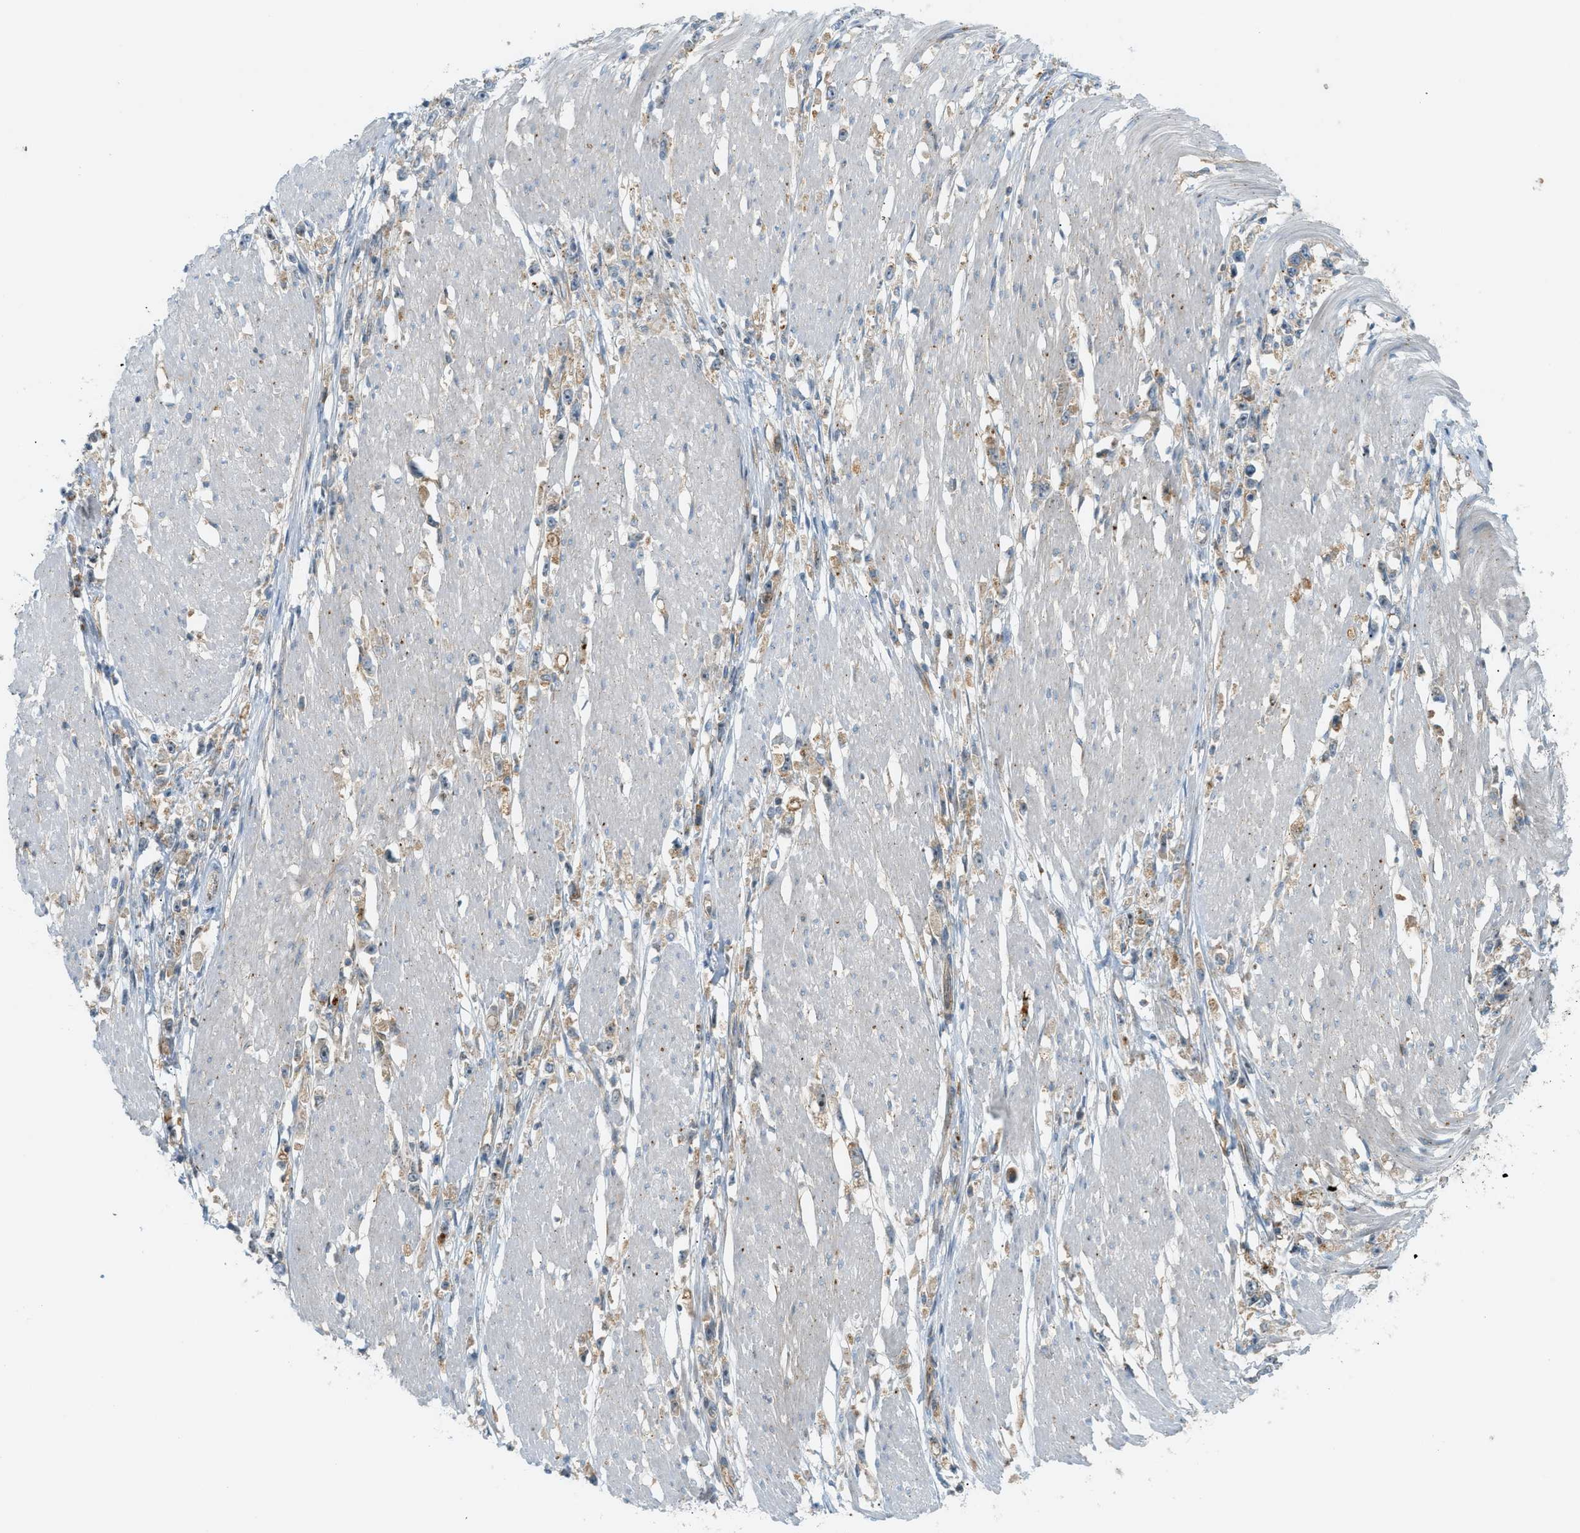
{"staining": {"intensity": "weak", "quantity": ">75%", "location": "cytoplasmic/membranous"}, "tissue": "stomach cancer", "cell_type": "Tumor cells", "image_type": "cancer", "snomed": [{"axis": "morphology", "description": "Adenocarcinoma, NOS"}, {"axis": "topography", "description": "Stomach"}], "caption": "Stomach adenocarcinoma was stained to show a protein in brown. There is low levels of weak cytoplasmic/membranous positivity in approximately >75% of tumor cells.", "gene": "GRK6", "patient": {"sex": "female", "age": 59}}